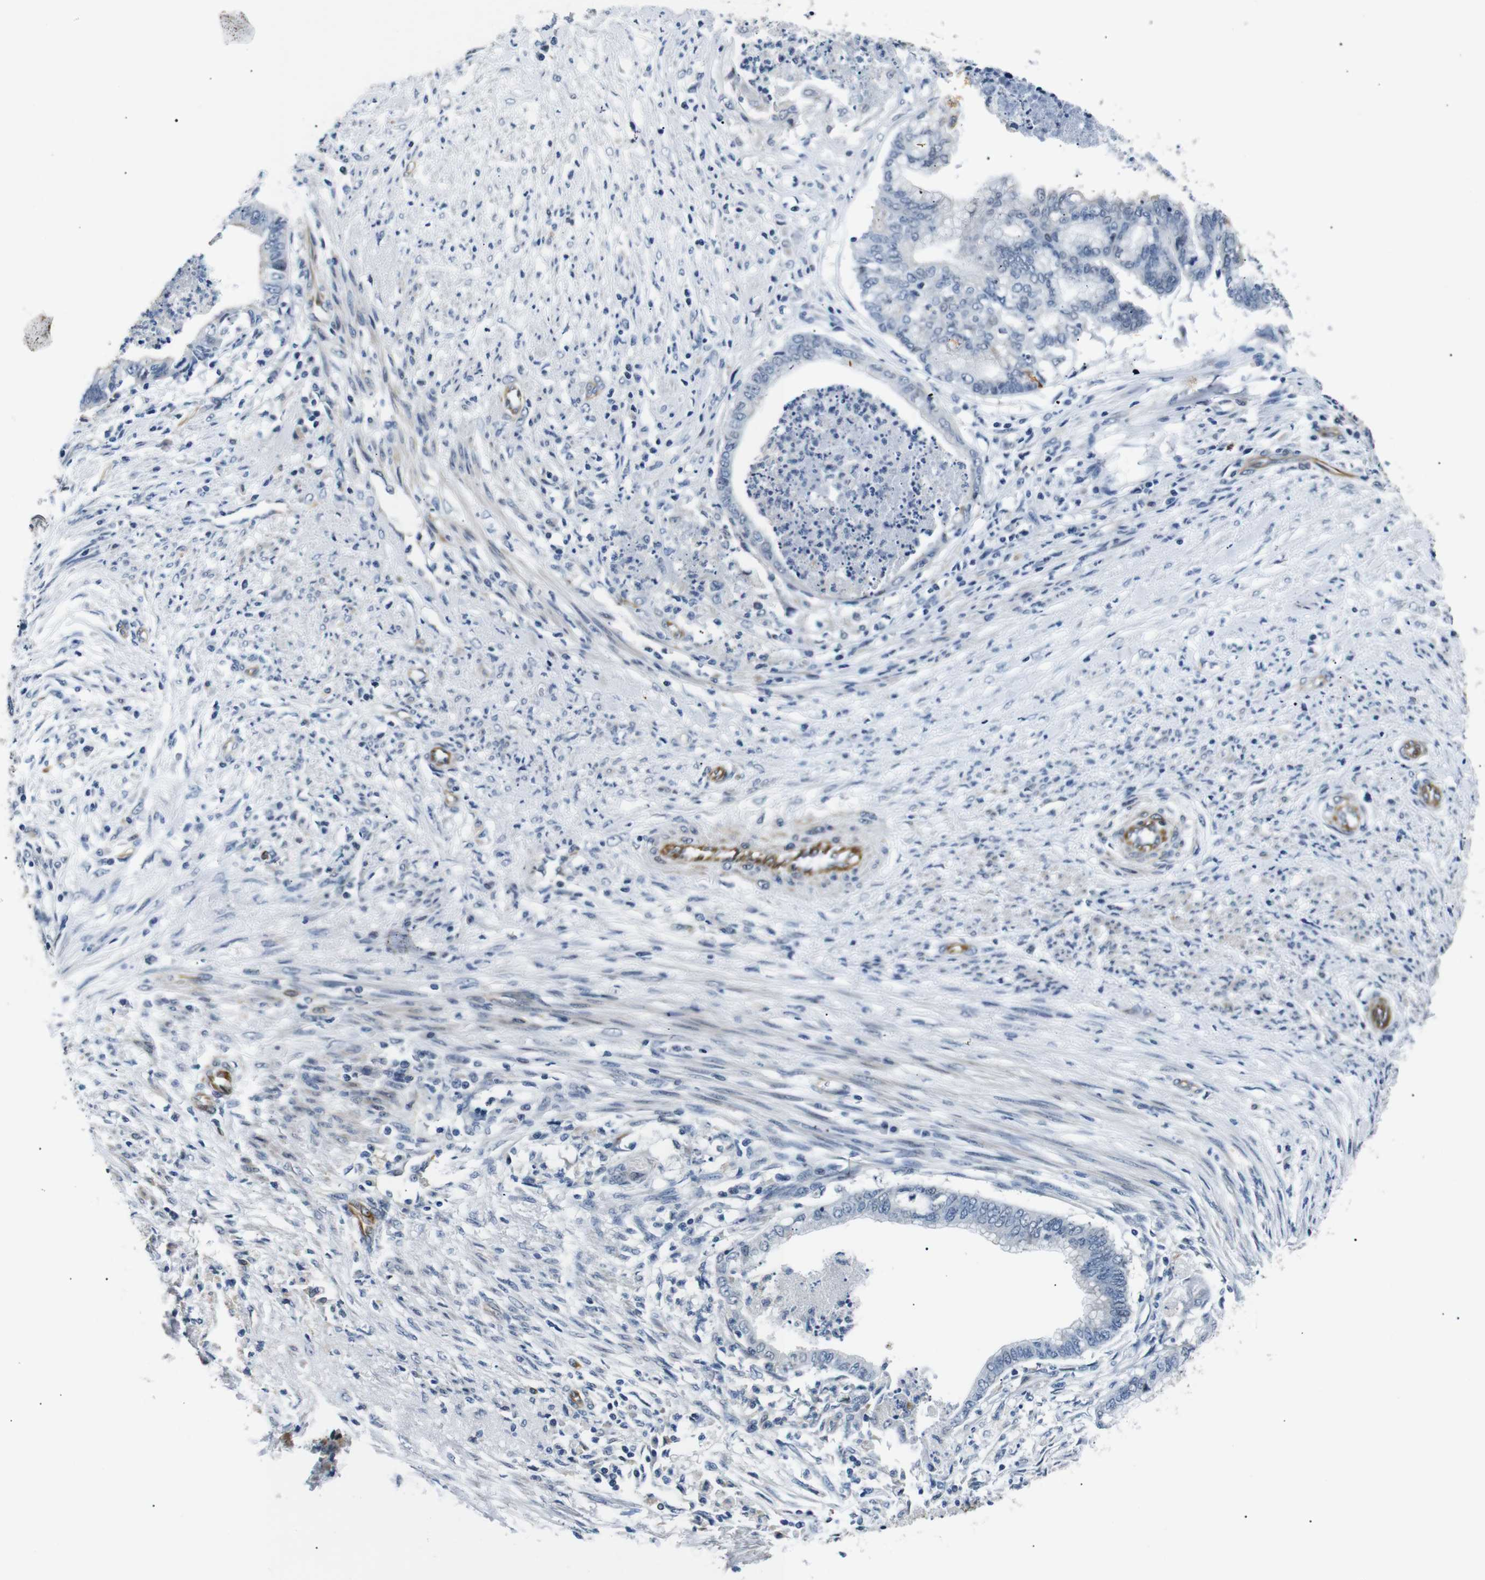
{"staining": {"intensity": "negative", "quantity": "none", "location": "none"}, "tissue": "endometrial cancer", "cell_type": "Tumor cells", "image_type": "cancer", "snomed": [{"axis": "morphology", "description": "Necrosis, NOS"}, {"axis": "morphology", "description": "Adenocarcinoma, NOS"}, {"axis": "topography", "description": "Endometrium"}], "caption": "This micrograph is of endometrial cancer (adenocarcinoma) stained with IHC to label a protein in brown with the nuclei are counter-stained blue. There is no positivity in tumor cells. (DAB (3,3'-diaminobenzidine) IHC visualized using brightfield microscopy, high magnification).", "gene": "TAFA1", "patient": {"sex": "female", "age": 79}}